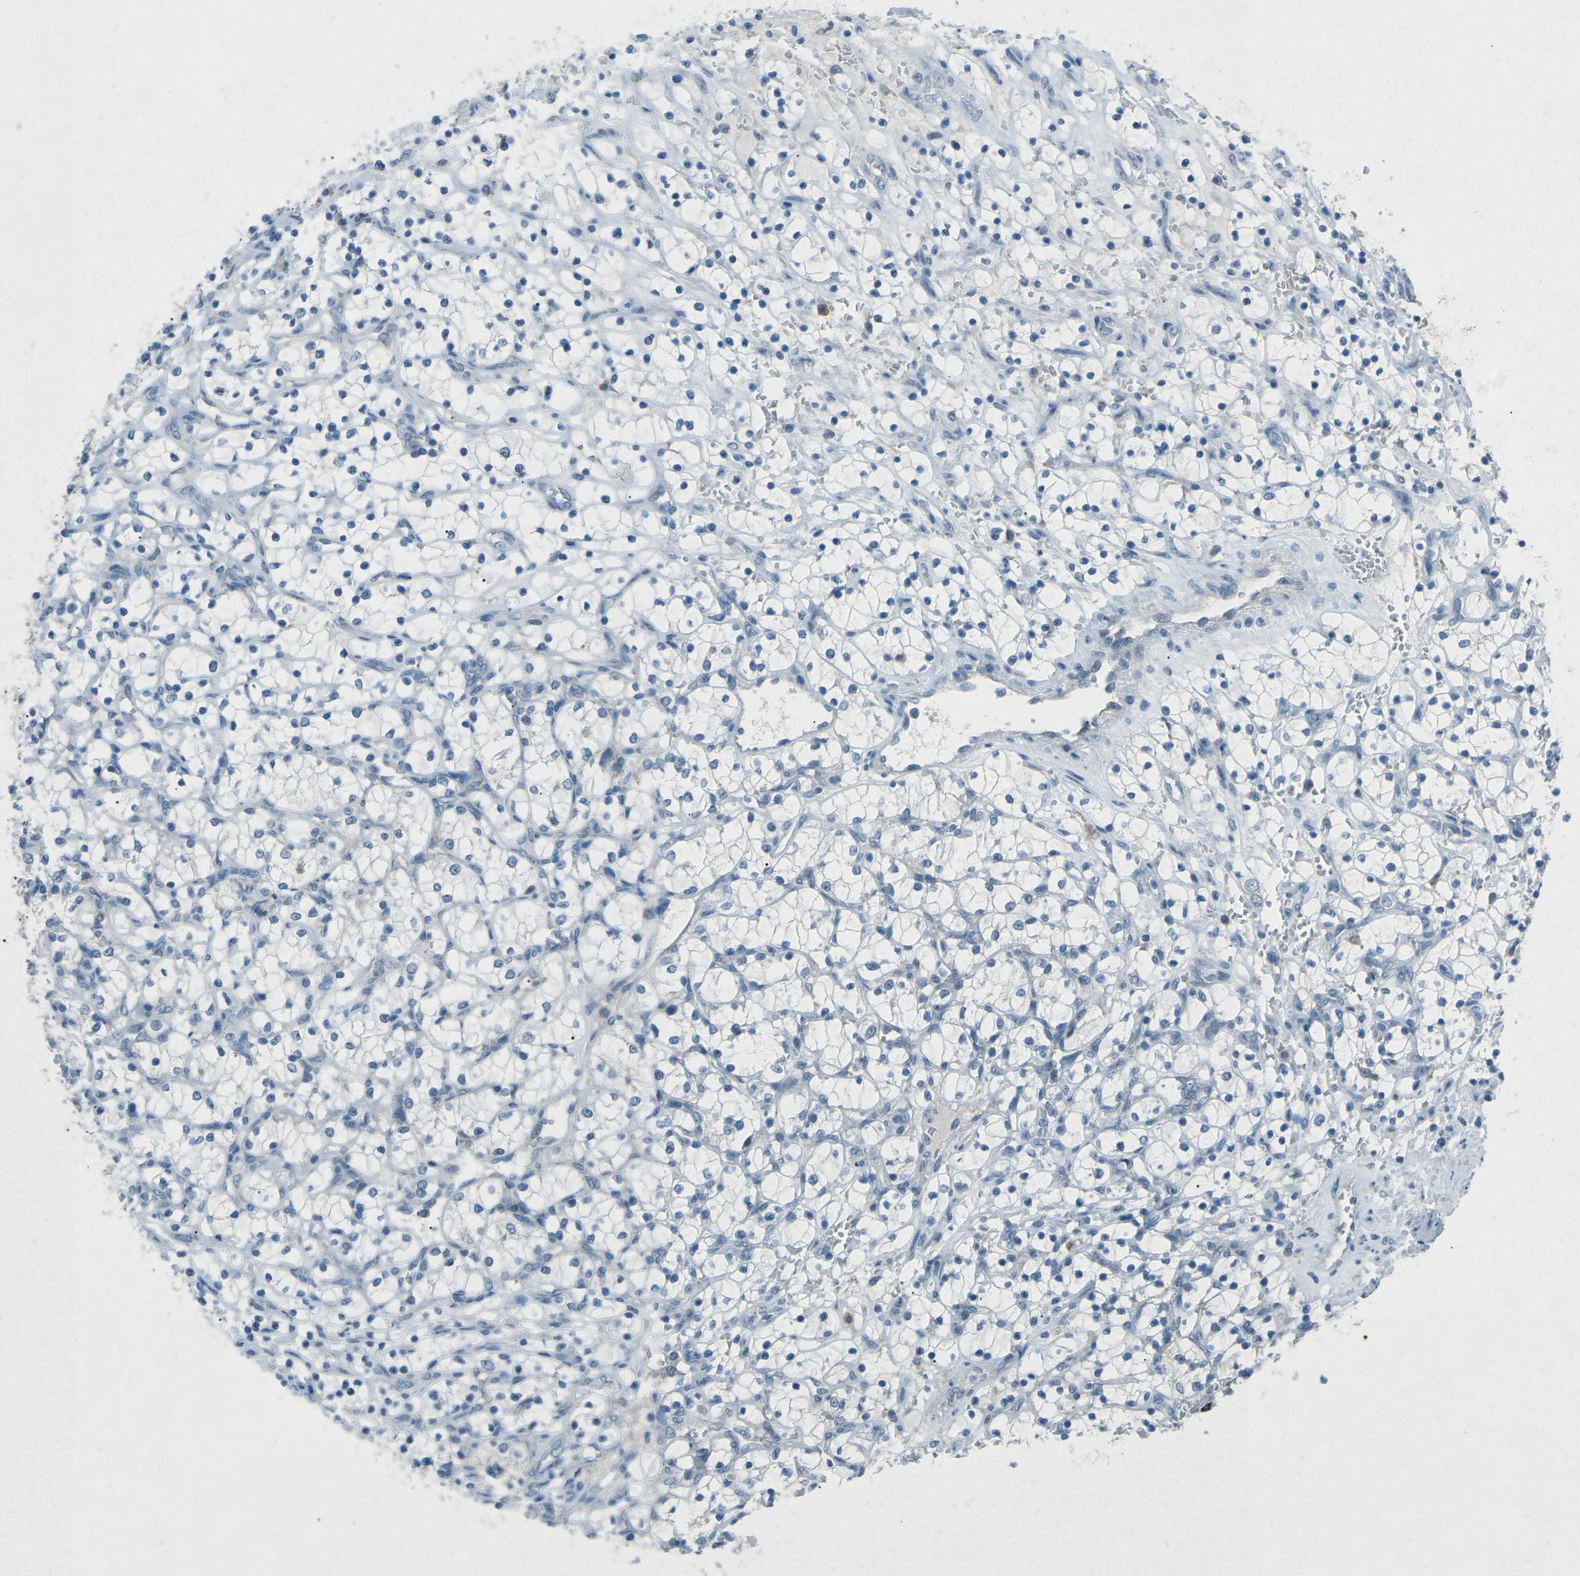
{"staining": {"intensity": "negative", "quantity": "none", "location": "none"}, "tissue": "renal cancer", "cell_type": "Tumor cells", "image_type": "cancer", "snomed": [{"axis": "morphology", "description": "Adenocarcinoma, NOS"}, {"axis": "topography", "description": "Kidney"}], "caption": "Tumor cells are negative for protein expression in human renal adenocarcinoma.", "gene": "PRKCA", "patient": {"sex": "female", "age": 69}}